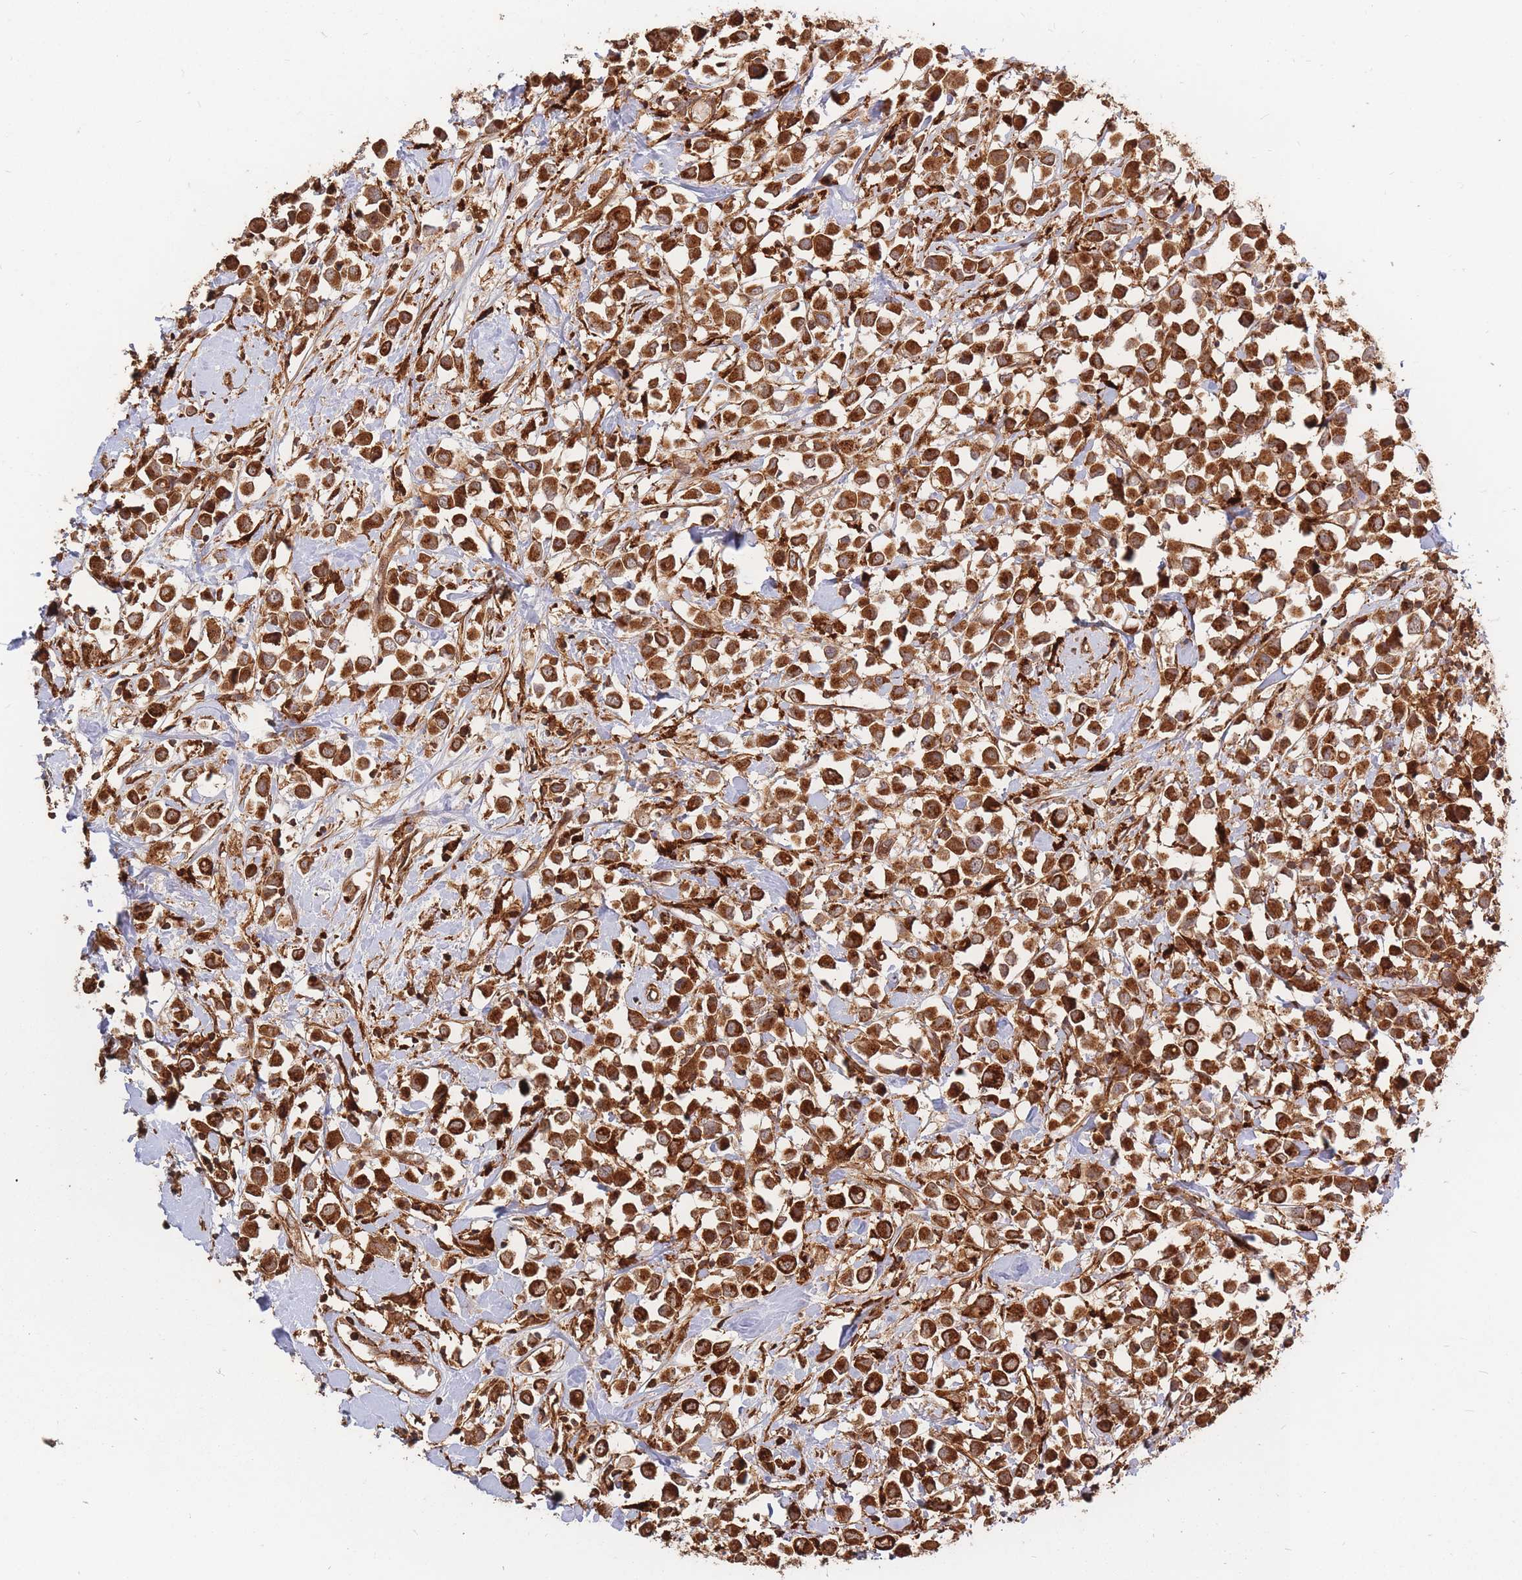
{"staining": {"intensity": "strong", "quantity": ">75%", "location": "cytoplasmic/membranous"}, "tissue": "breast cancer", "cell_type": "Tumor cells", "image_type": "cancer", "snomed": [{"axis": "morphology", "description": "Duct carcinoma"}, {"axis": "topography", "description": "Breast"}], "caption": "The micrograph exhibits a brown stain indicating the presence of a protein in the cytoplasmic/membranous of tumor cells in breast cancer (intraductal carcinoma). (IHC, brightfield microscopy, high magnification).", "gene": "RASSF2", "patient": {"sex": "female", "age": 61}}